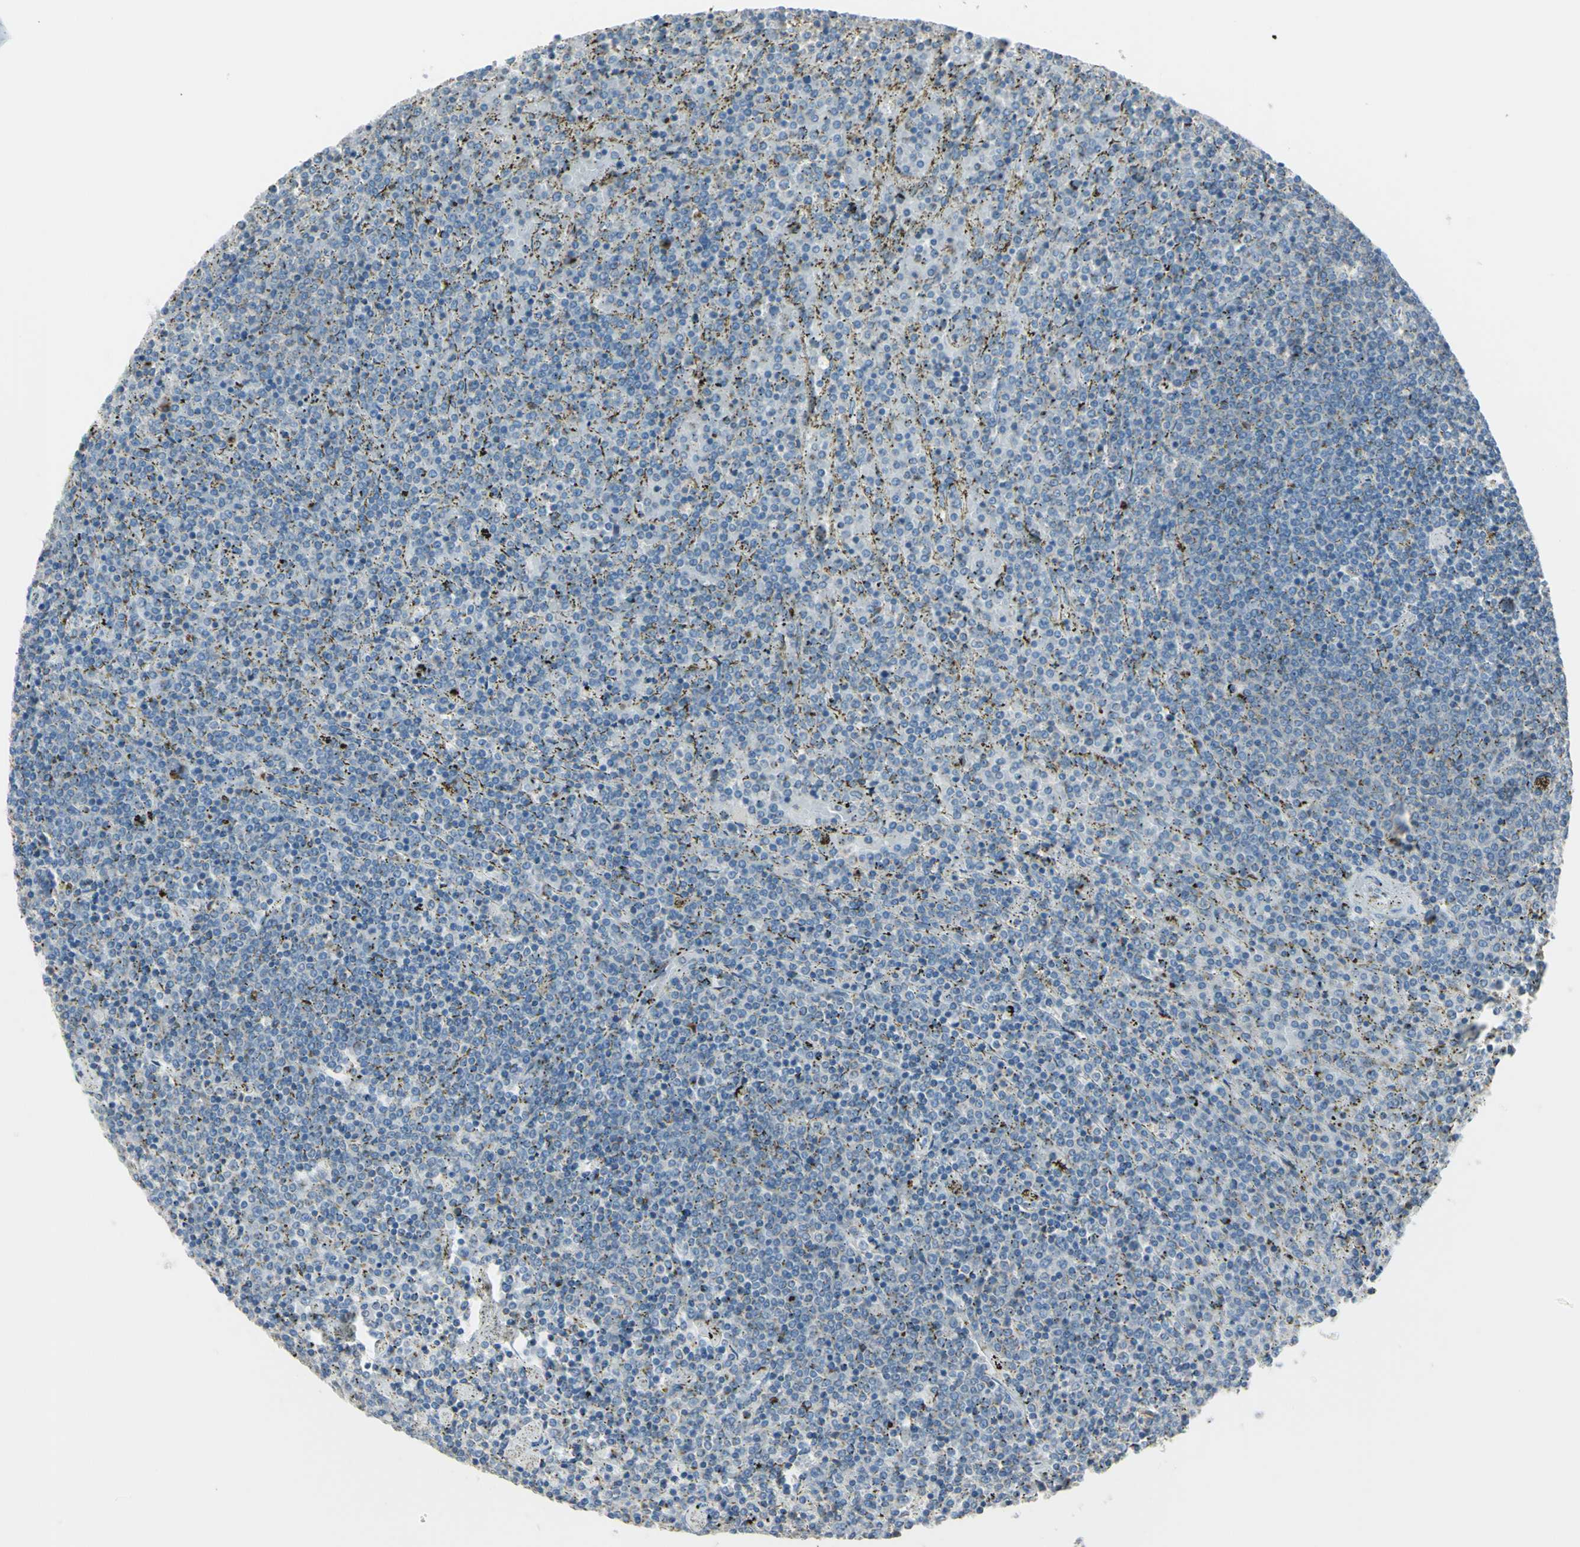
{"staining": {"intensity": "negative", "quantity": "none", "location": "none"}, "tissue": "lymphoma", "cell_type": "Tumor cells", "image_type": "cancer", "snomed": [{"axis": "morphology", "description": "Malignant lymphoma, non-Hodgkin's type, Low grade"}, {"axis": "topography", "description": "Spleen"}], "caption": "Tumor cells show no significant expression in lymphoma.", "gene": "B4GALT3", "patient": {"sex": "female", "age": 77}}